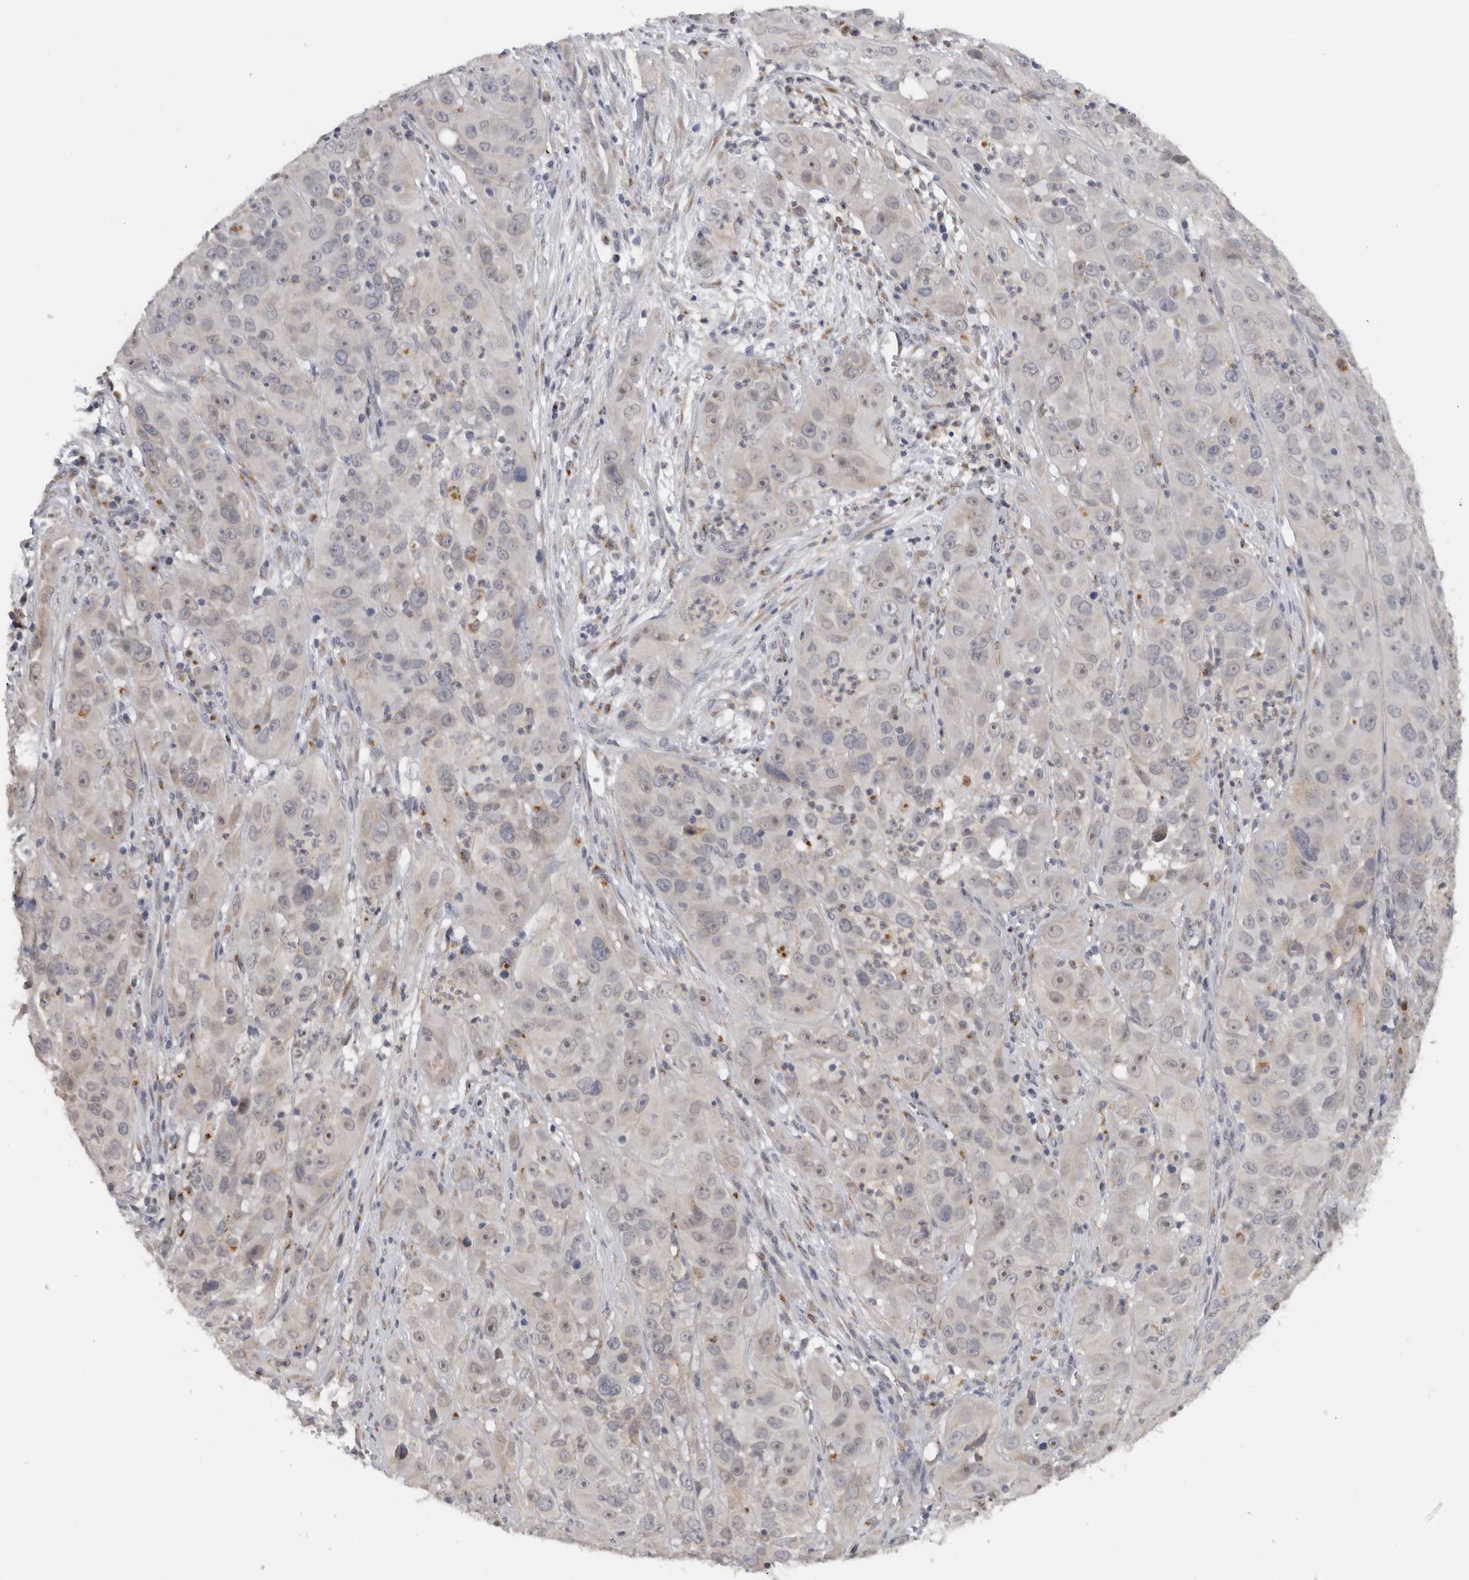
{"staining": {"intensity": "negative", "quantity": "none", "location": "none"}, "tissue": "cervical cancer", "cell_type": "Tumor cells", "image_type": "cancer", "snomed": [{"axis": "morphology", "description": "Squamous cell carcinoma, NOS"}, {"axis": "topography", "description": "Cervix"}], "caption": "This is a micrograph of IHC staining of cervical cancer, which shows no expression in tumor cells.", "gene": "MGAT1", "patient": {"sex": "female", "age": 32}}